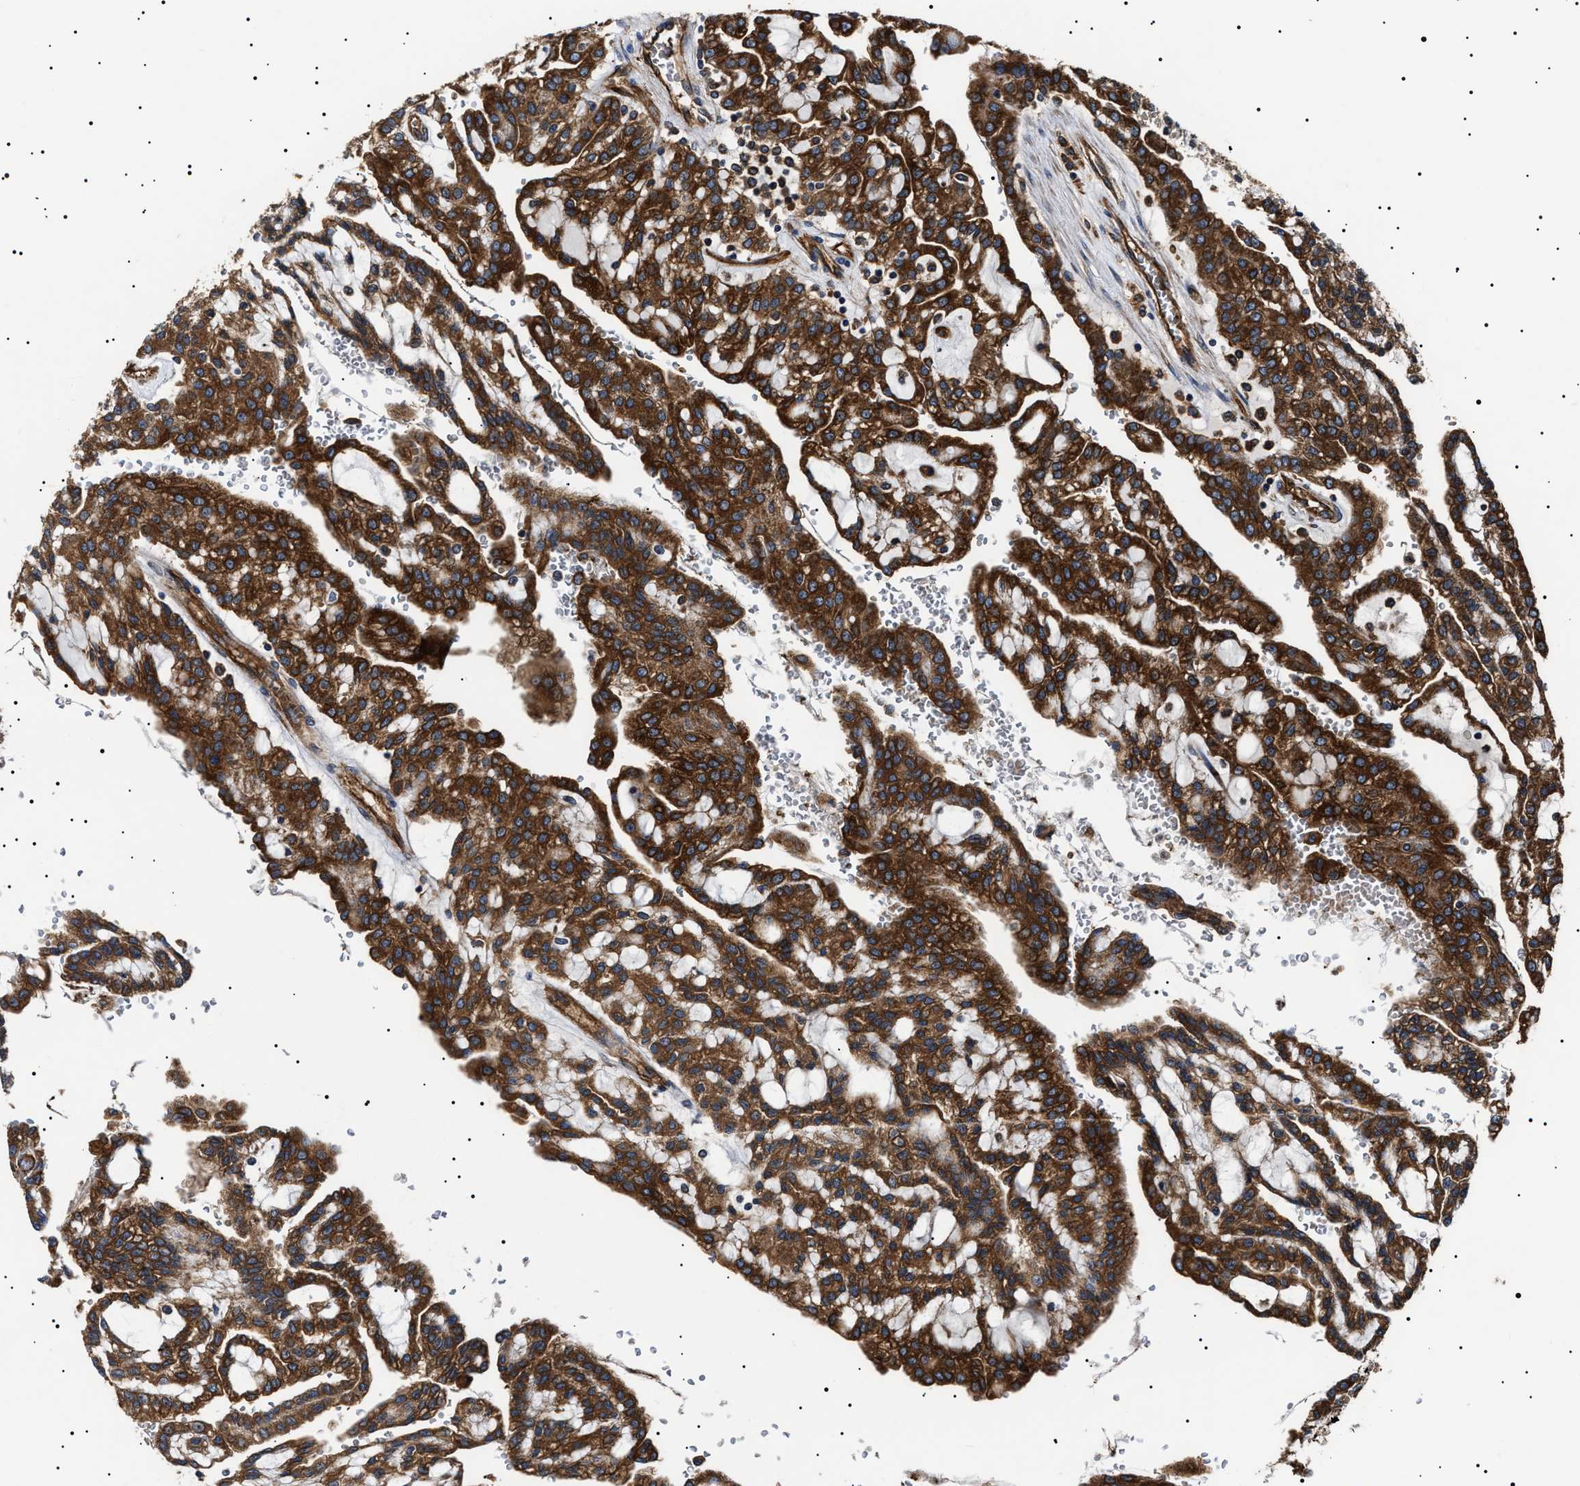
{"staining": {"intensity": "strong", "quantity": ">75%", "location": "cytoplasmic/membranous"}, "tissue": "renal cancer", "cell_type": "Tumor cells", "image_type": "cancer", "snomed": [{"axis": "morphology", "description": "Adenocarcinoma, NOS"}, {"axis": "topography", "description": "Kidney"}], "caption": "Immunohistochemistry (IHC) histopathology image of neoplastic tissue: adenocarcinoma (renal) stained using IHC reveals high levels of strong protein expression localized specifically in the cytoplasmic/membranous of tumor cells, appearing as a cytoplasmic/membranous brown color.", "gene": "TPP2", "patient": {"sex": "male", "age": 63}}